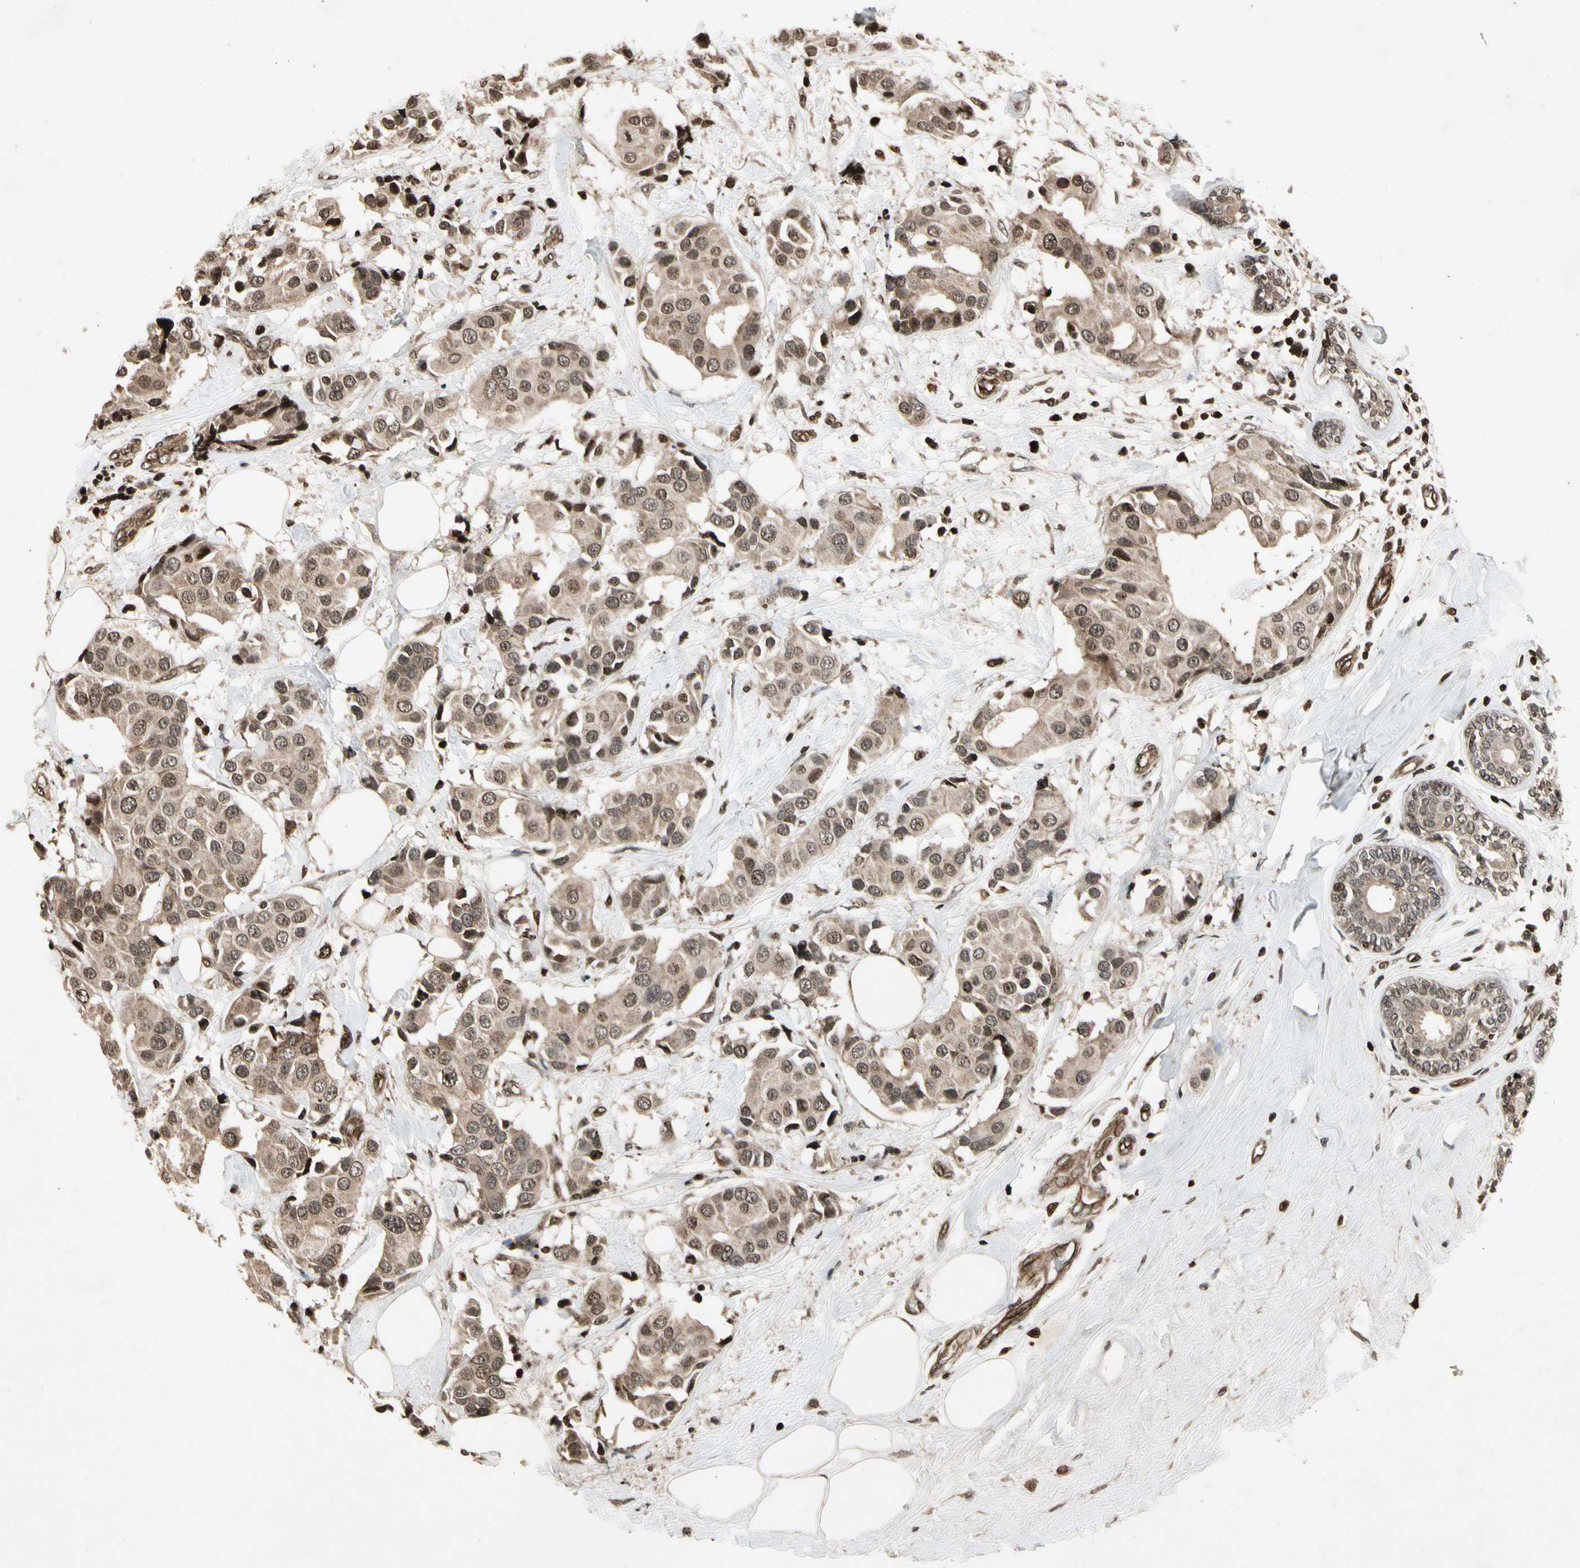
{"staining": {"intensity": "moderate", "quantity": ">75%", "location": "cytoplasmic/membranous"}, "tissue": "breast cancer", "cell_type": "Tumor cells", "image_type": "cancer", "snomed": [{"axis": "morphology", "description": "Normal tissue, NOS"}, {"axis": "morphology", "description": "Duct carcinoma"}, {"axis": "topography", "description": "Breast"}], "caption": "High-power microscopy captured an IHC micrograph of breast cancer (intraductal carcinoma), revealing moderate cytoplasmic/membranous positivity in about >75% of tumor cells. Ihc stains the protein of interest in brown and the nuclei are stained blue.", "gene": "GLRX", "patient": {"sex": "female", "age": 39}}